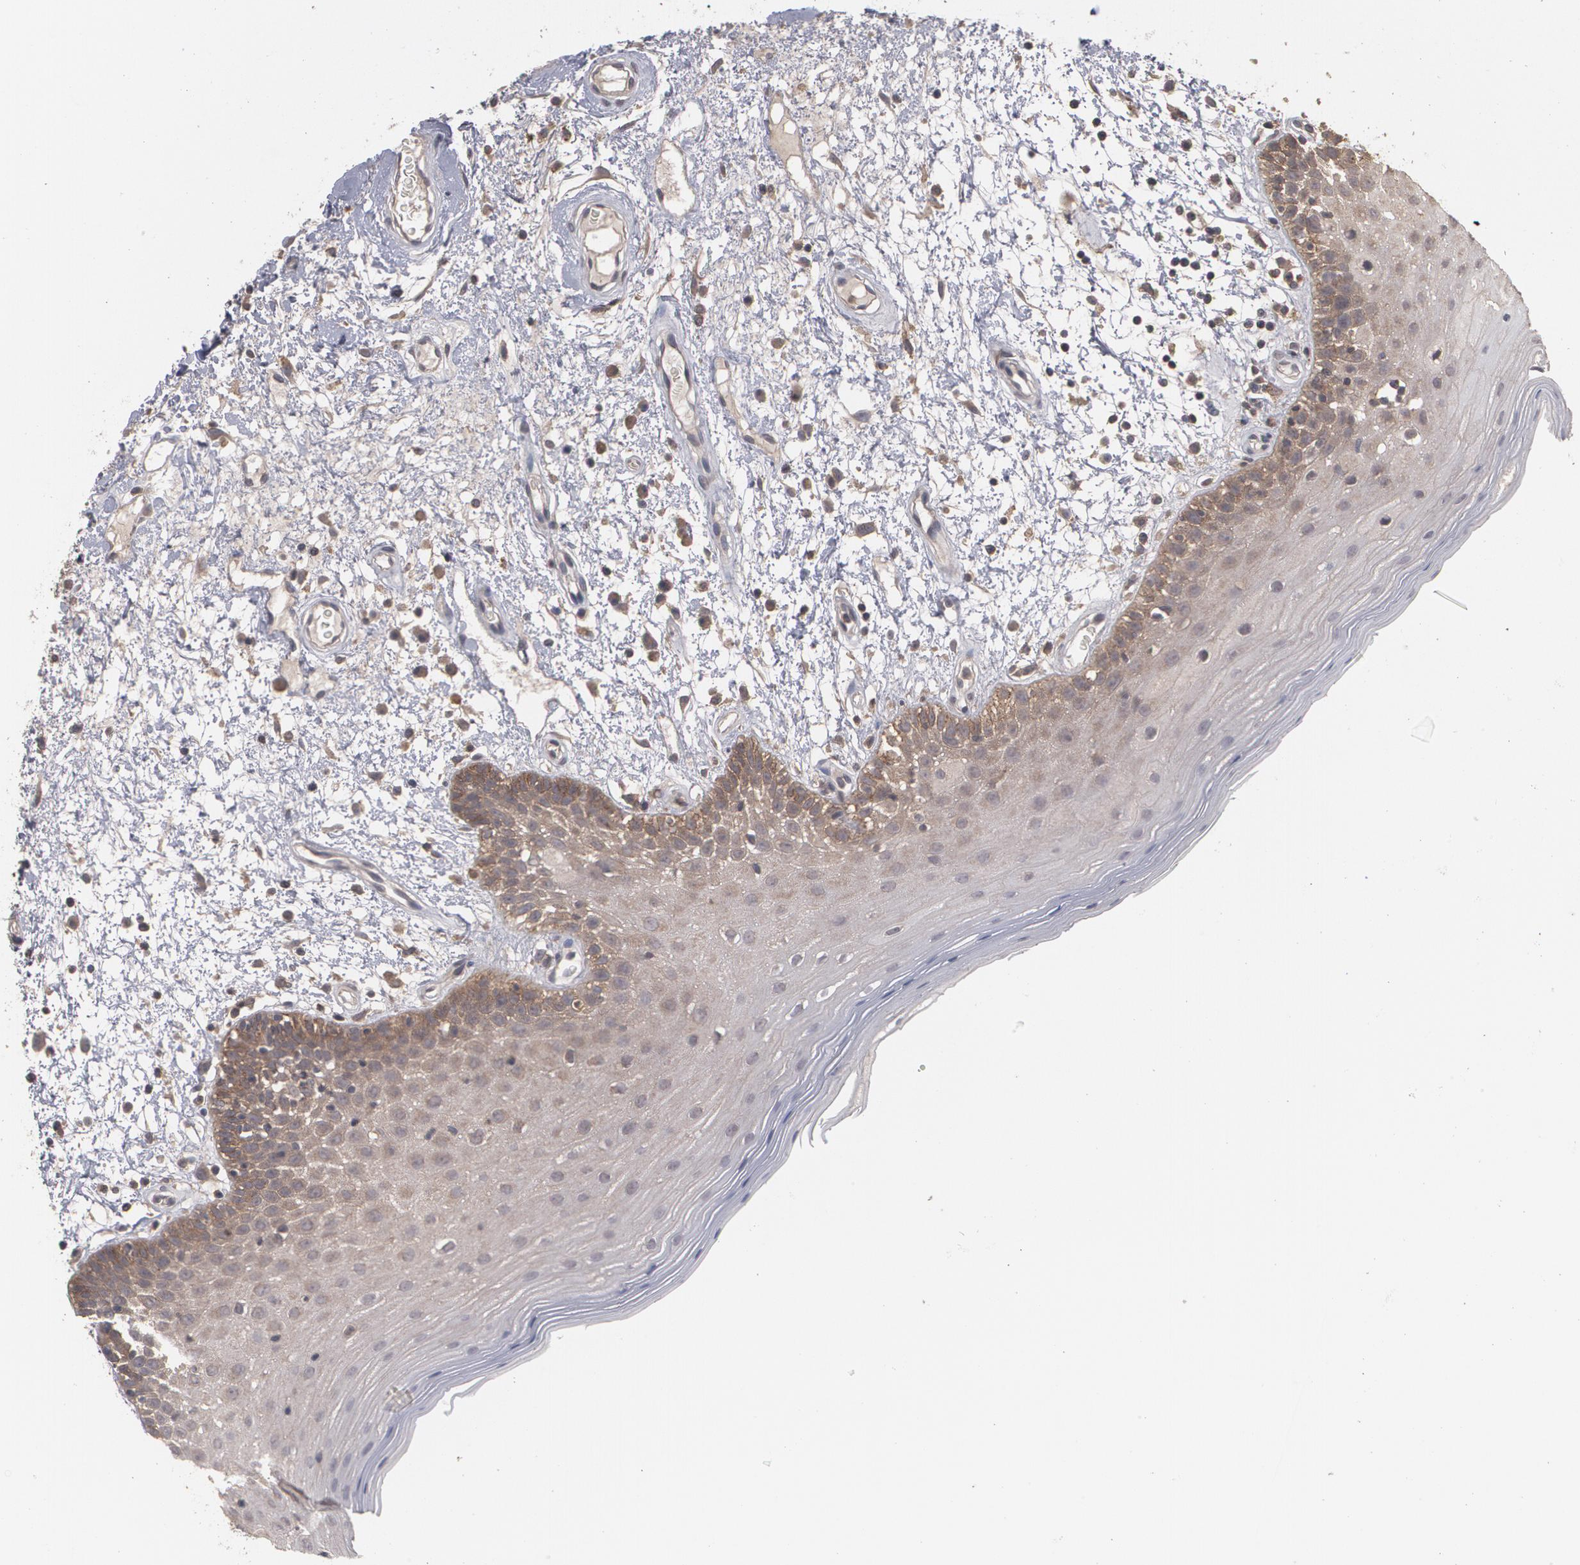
{"staining": {"intensity": "weak", "quantity": "25%-75%", "location": "cytoplasmic/membranous"}, "tissue": "oral mucosa", "cell_type": "Squamous epithelial cells", "image_type": "normal", "snomed": [{"axis": "morphology", "description": "Normal tissue, NOS"}, {"axis": "morphology", "description": "Squamous cell carcinoma, NOS"}, {"axis": "topography", "description": "Skeletal muscle"}, {"axis": "topography", "description": "Oral tissue"}, {"axis": "topography", "description": "Head-Neck"}], "caption": "Oral mucosa stained for a protein (brown) exhibits weak cytoplasmic/membranous positive staining in approximately 25%-75% of squamous epithelial cells.", "gene": "ARF6", "patient": {"sex": "male", "age": 71}}